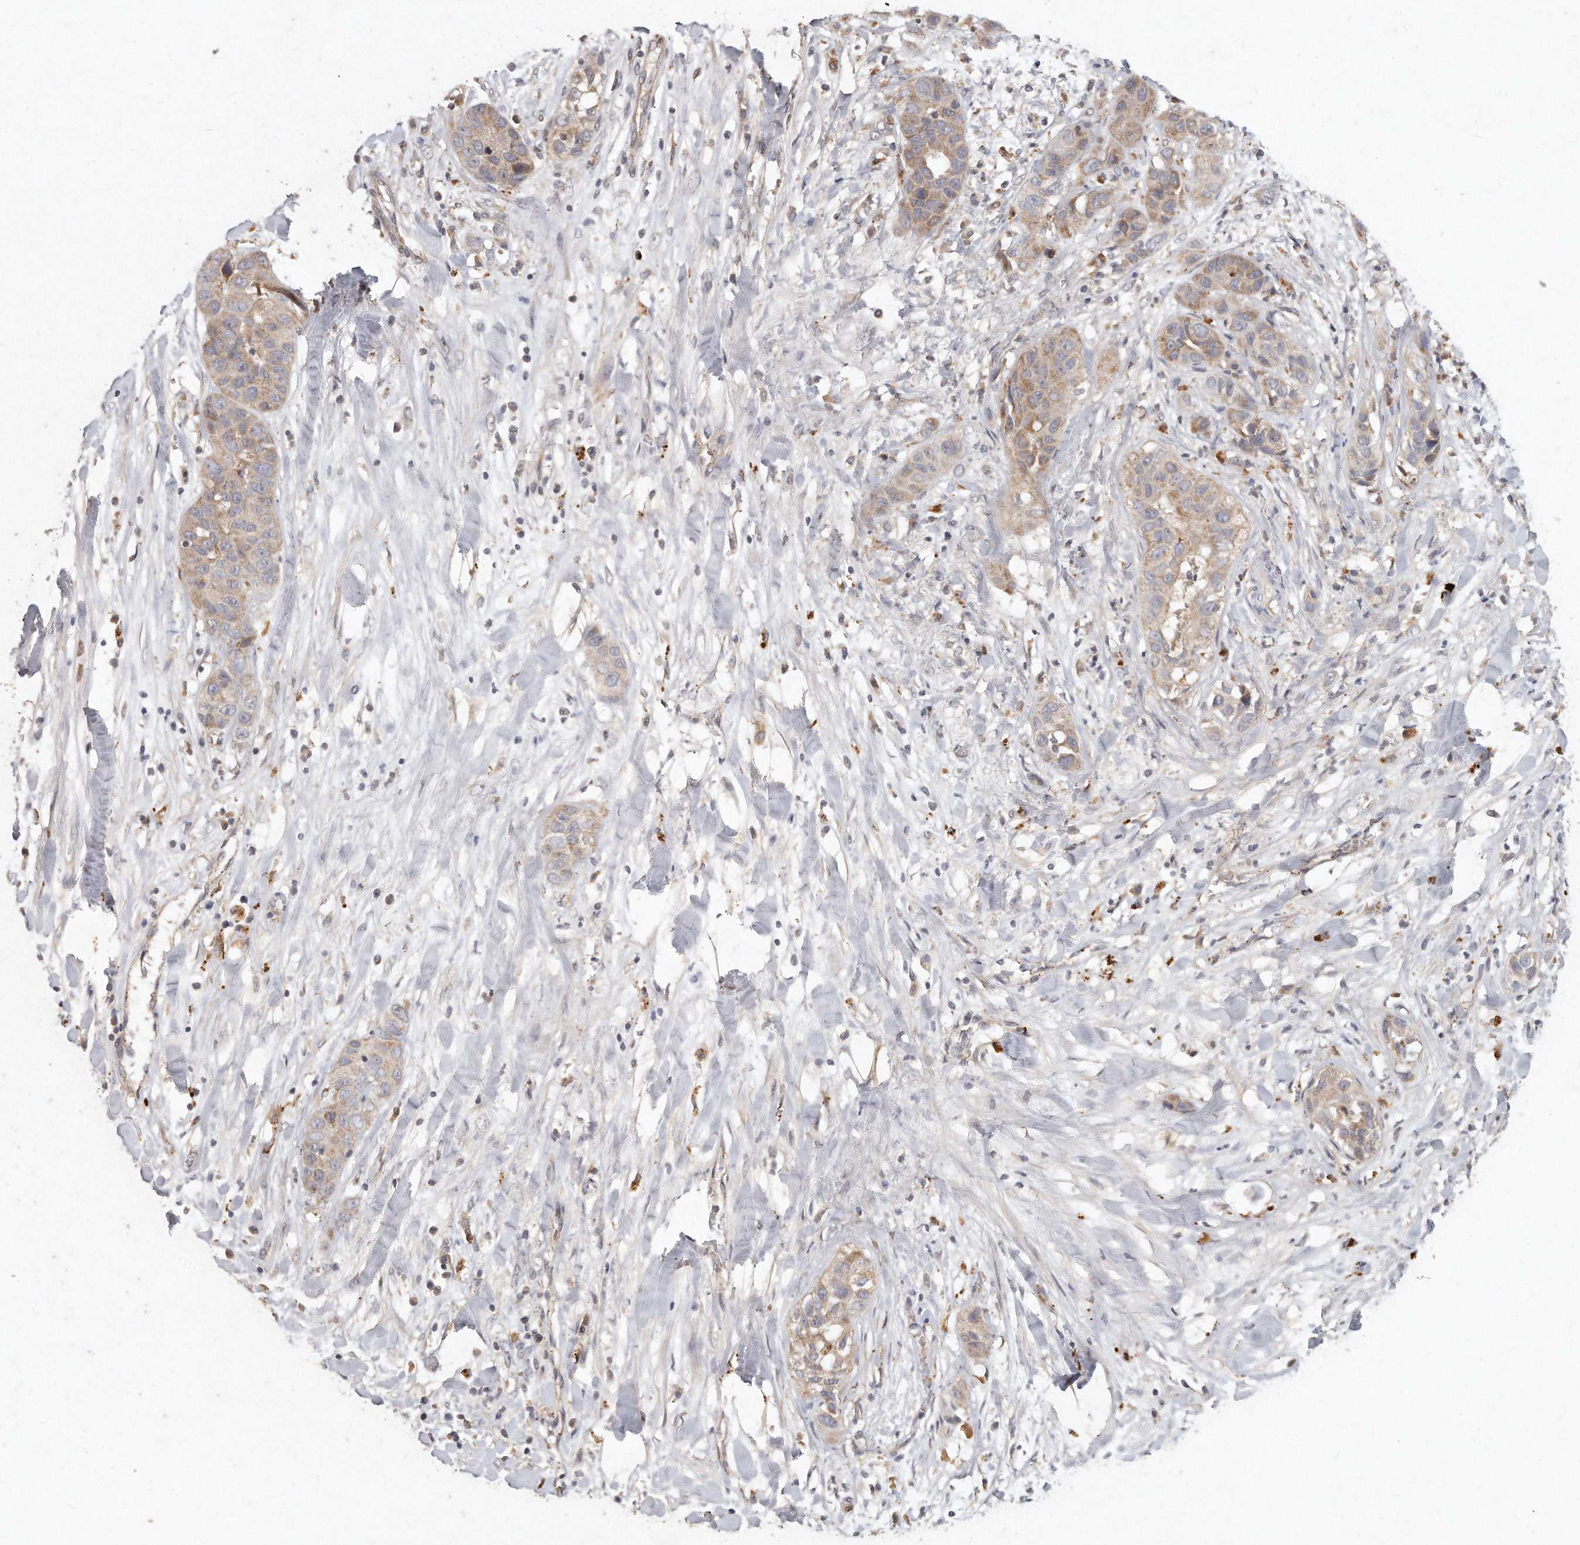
{"staining": {"intensity": "weak", "quantity": ">75%", "location": "cytoplasmic/membranous"}, "tissue": "liver cancer", "cell_type": "Tumor cells", "image_type": "cancer", "snomed": [{"axis": "morphology", "description": "Cholangiocarcinoma"}, {"axis": "topography", "description": "Liver"}], "caption": "Protein analysis of cholangiocarcinoma (liver) tissue reveals weak cytoplasmic/membranous positivity in approximately >75% of tumor cells.", "gene": "LGALS8", "patient": {"sex": "female", "age": 52}}